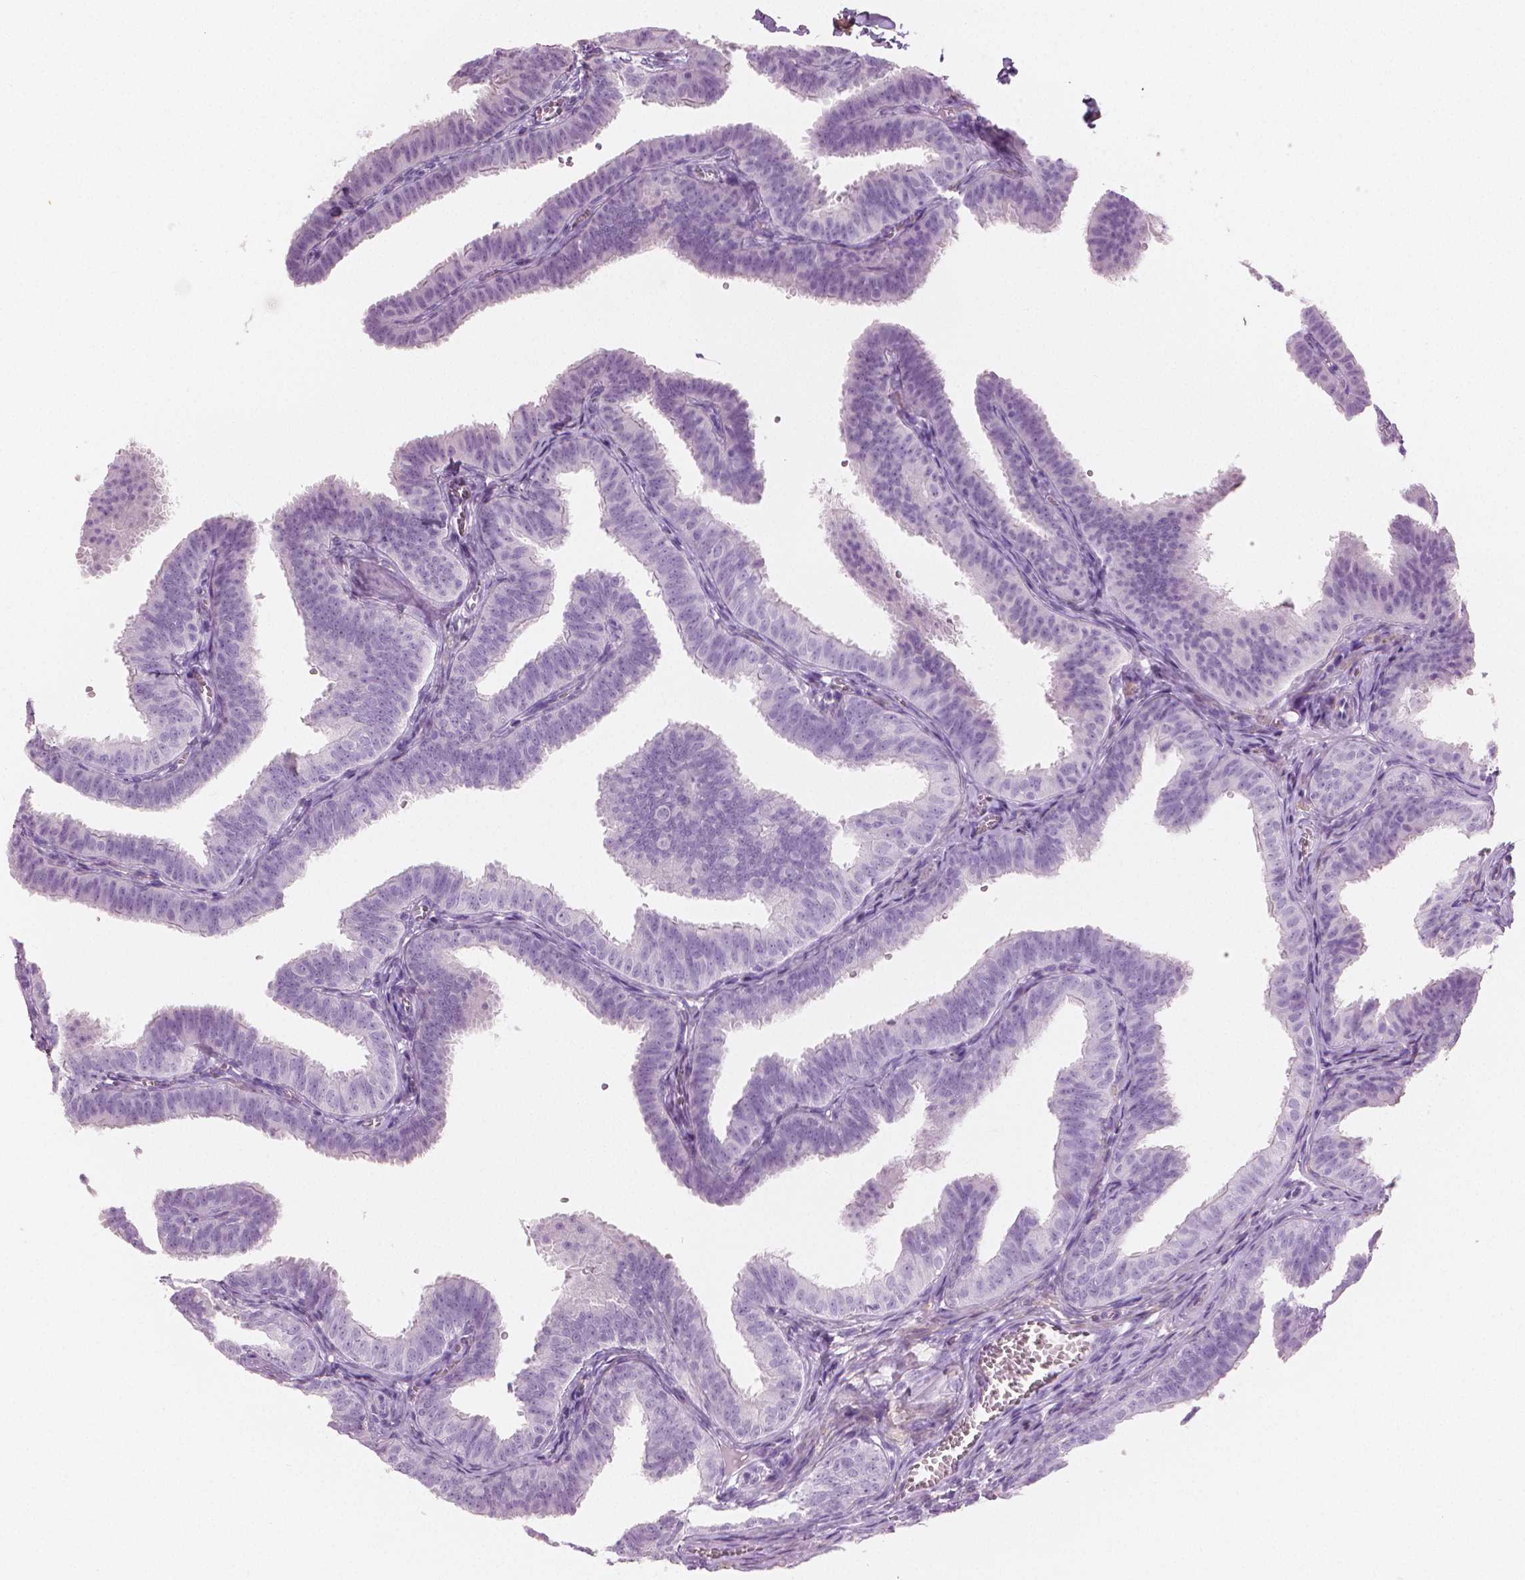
{"staining": {"intensity": "negative", "quantity": "none", "location": "none"}, "tissue": "fallopian tube", "cell_type": "Glandular cells", "image_type": "normal", "snomed": [{"axis": "morphology", "description": "Normal tissue, NOS"}, {"axis": "topography", "description": "Fallopian tube"}], "caption": "The micrograph displays no staining of glandular cells in unremarkable fallopian tube. (Immunohistochemistry, brightfield microscopy, high magnification).", "gene": "PLIN4", "patient": {"sex": "female", "age": 25}}